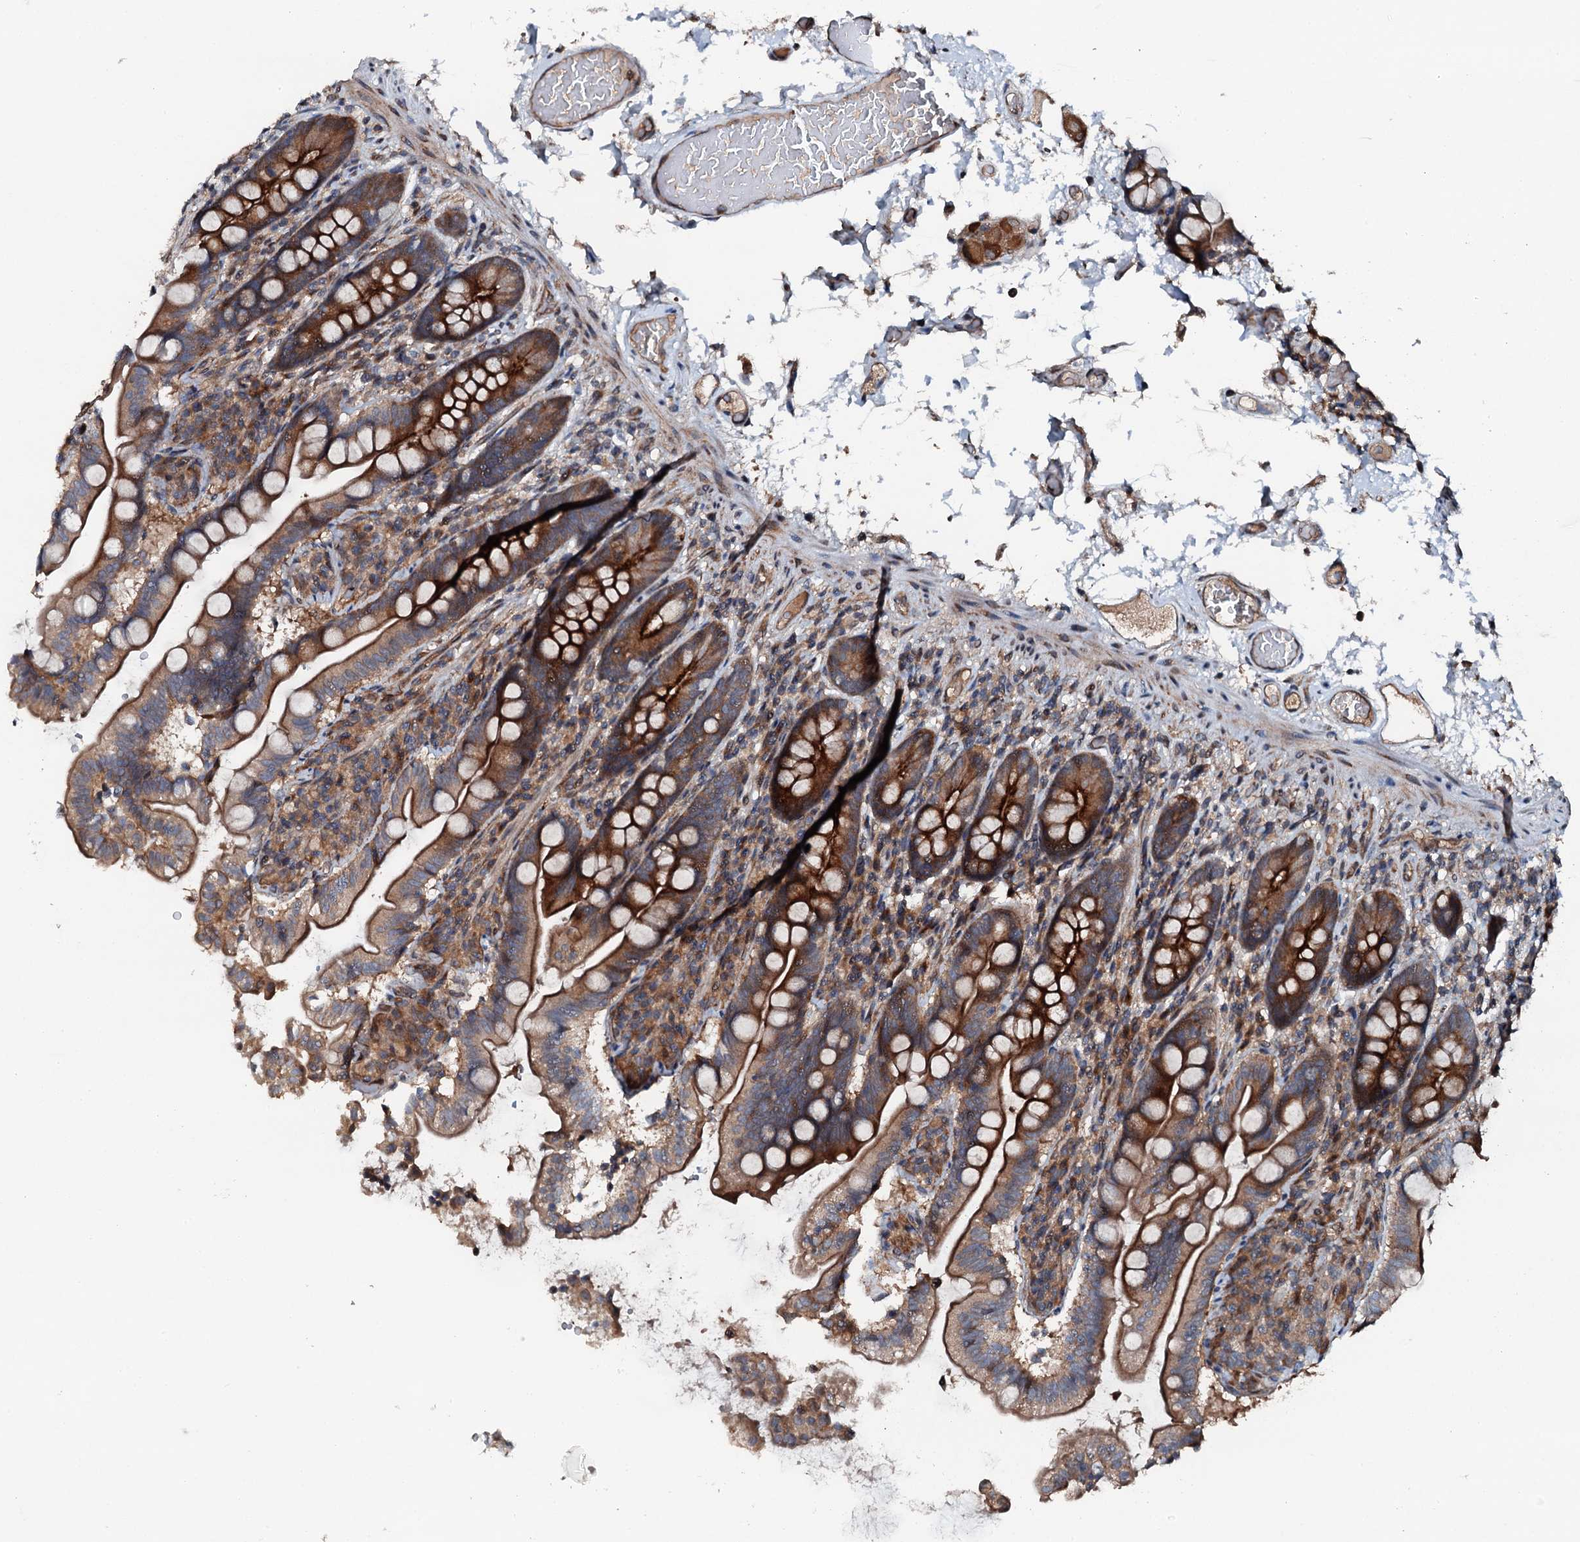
{"staining": {"intensity": "strong", "quantity": "25%-75%", "location": "cytoplasmic/membranous"}, "tissue": "small intestine", "cell_type": "Glandular cells", "image_type": "normal", "snomed": [{"axis": "morphology", "description": "Normal tissue, NOS"}, {"axis": "topography", "description": "Small intestine"}], "caption": "Strong cytoplasmic/membranous expression is identified in approximately 25%-75% of glandular cells in benign small intestine.", "gene": "FLYWCH1", "patient": {"sex": "female", "age": 64}}